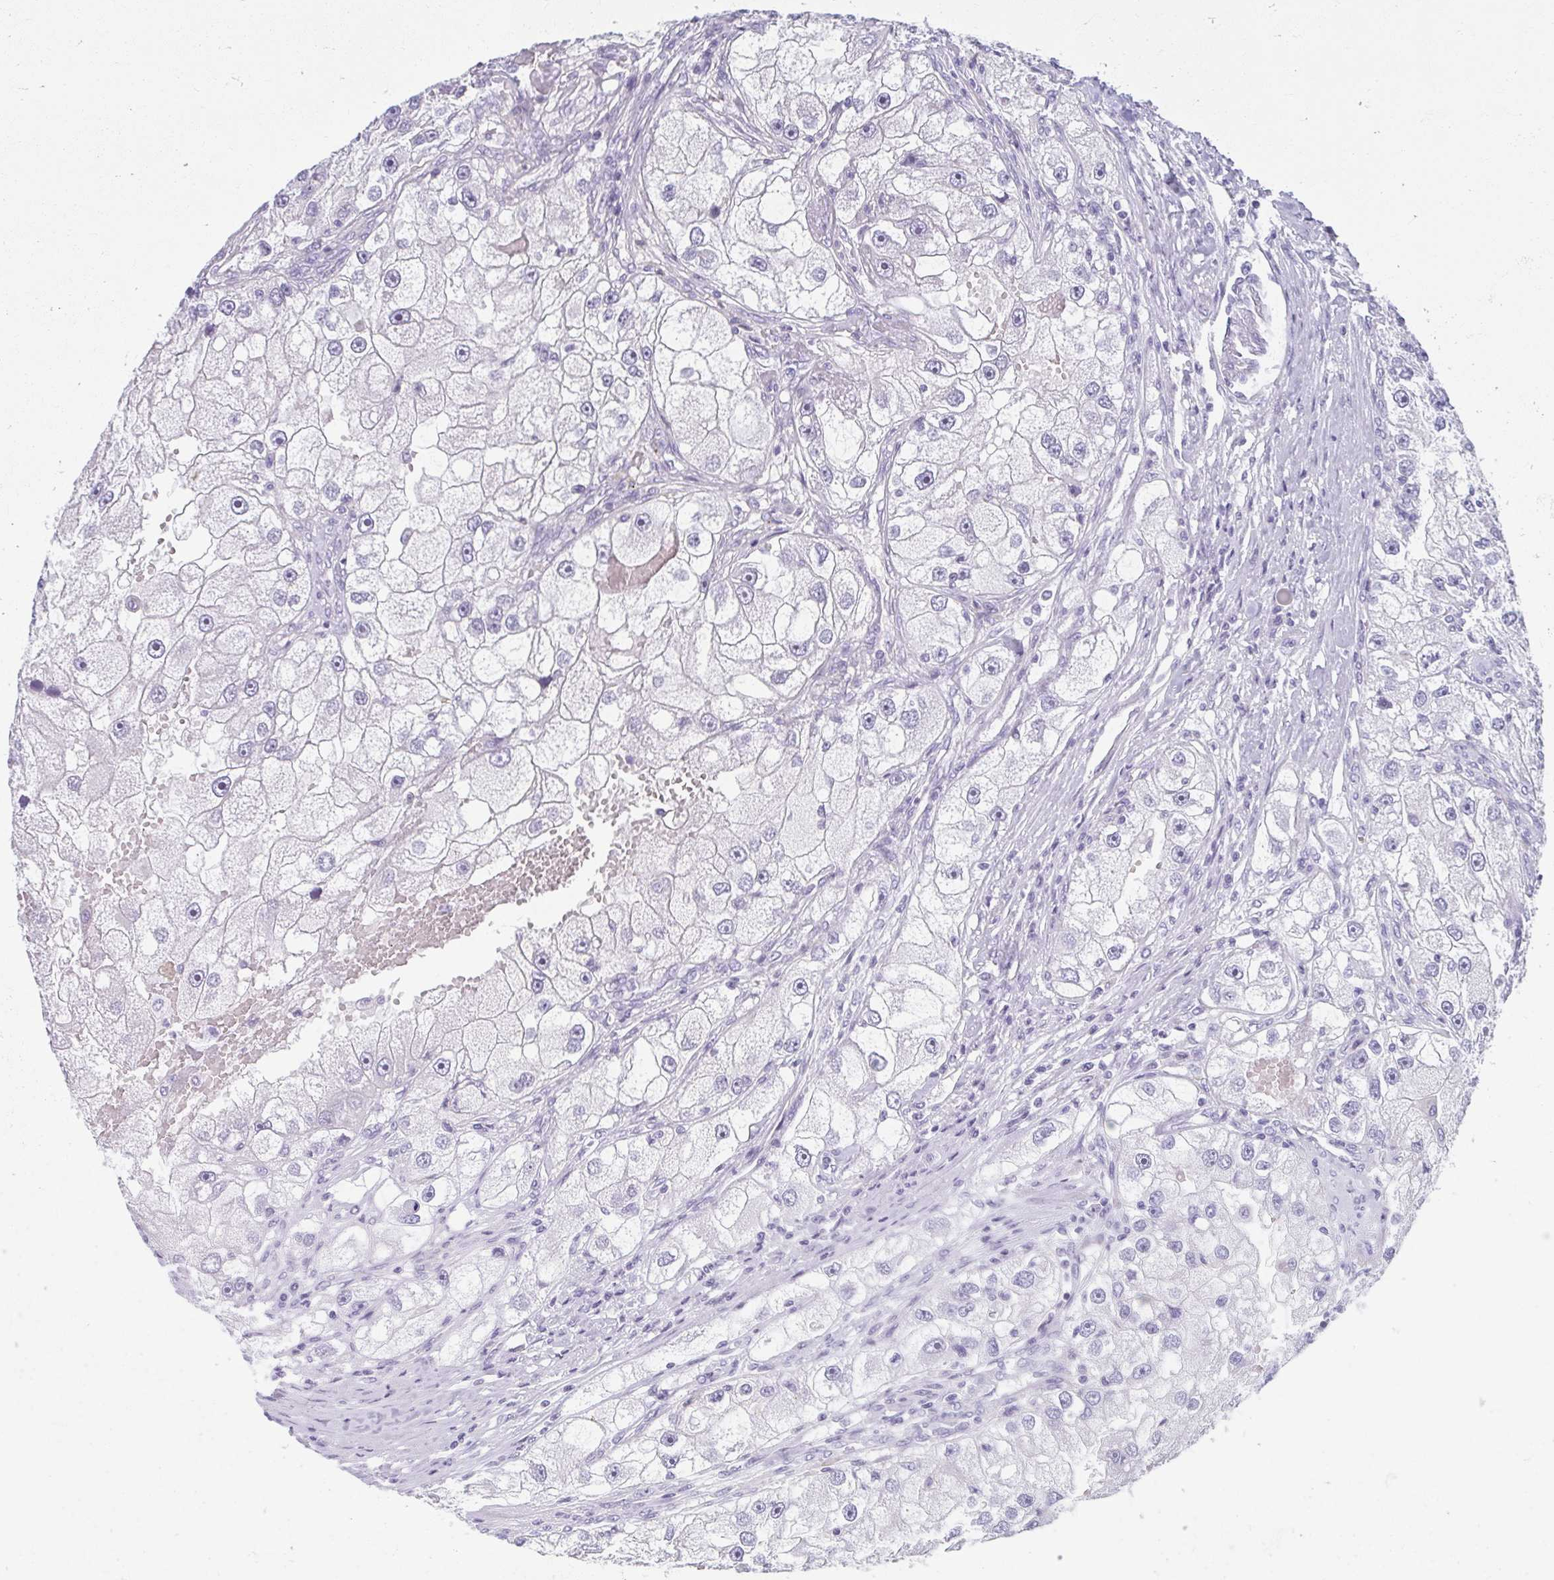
{"staining": {"intensity": "negative", "quantity": "none", "location": "none"}, "tissue": "renal cancer", "cell_type": "Tumor cells", "image_type": "cancer", "snomed": [{"axis": "morphology", "description": "Adenocarcinoma, NOS"}, {"axis": "topography", "description": "Kidney"}], "caption": "This is an immunohistochemistry (IHC) photomicrograph of human adenocarcinoma (renal). There is no expression in tumor cells.", "gene": "MOBP", "patient": {"sex": "male", "age": 63}}